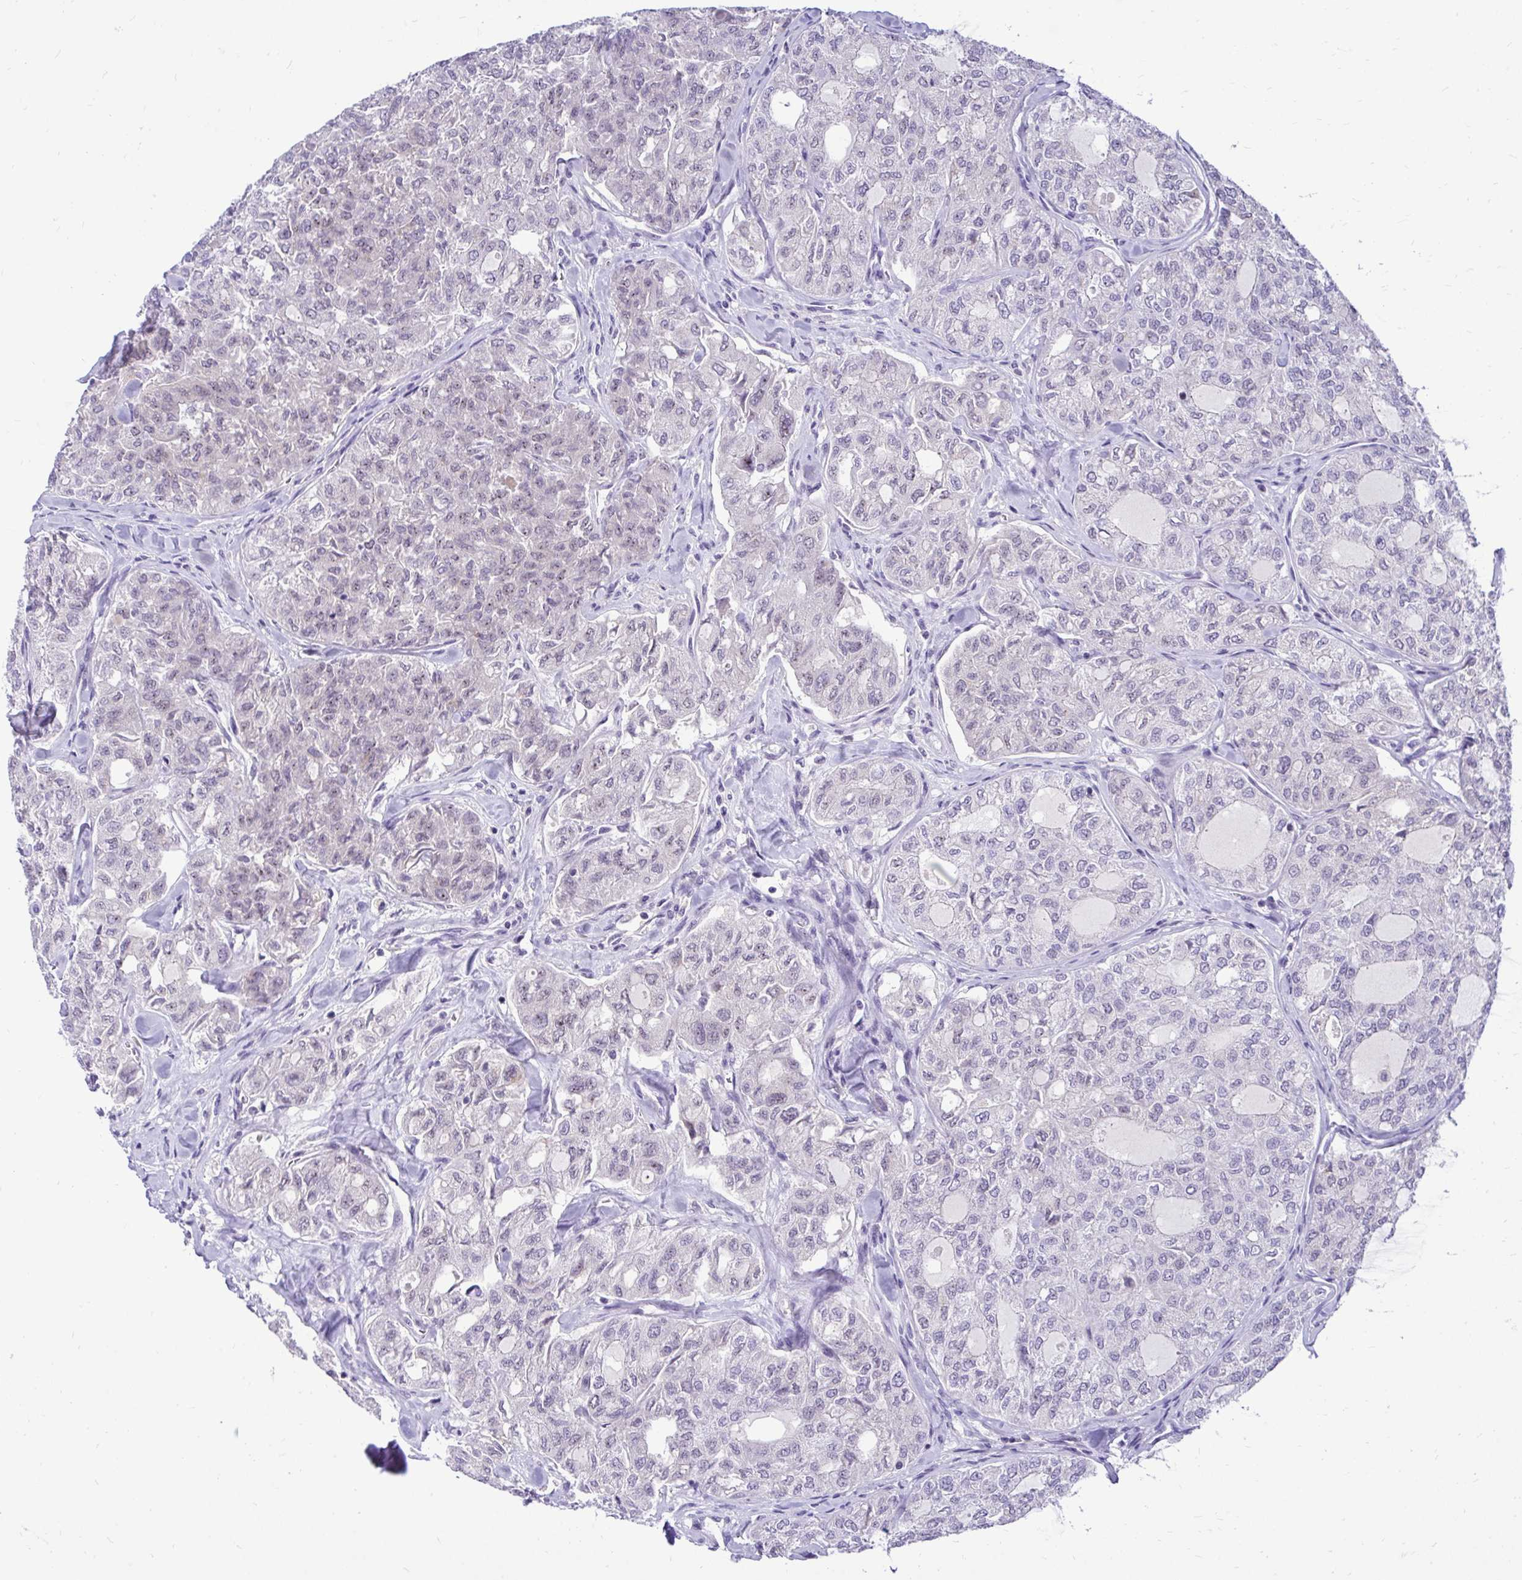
{"staining": {"intensity": "negative", "quantity": "none", "location": "none"}, "tissue": "thyroid cancer", "cell_type": "Tumor cells", "image_type": "cancer", "snomed": [{"axis": "morphology", "description": "Follicular adenoma carcinoma, NOS"}, {"axis": "topography", "description": "Thyroid gland"}], "caption": "IHC of follicular adenoma carcinoma (thyroid) exhibits no staining in tumor cells. (Immunohistochemistry (ihc), brightfield microscopy, high magnification).", "gene": "NIFK", "patient": {"sex": "male", "age": 75}}